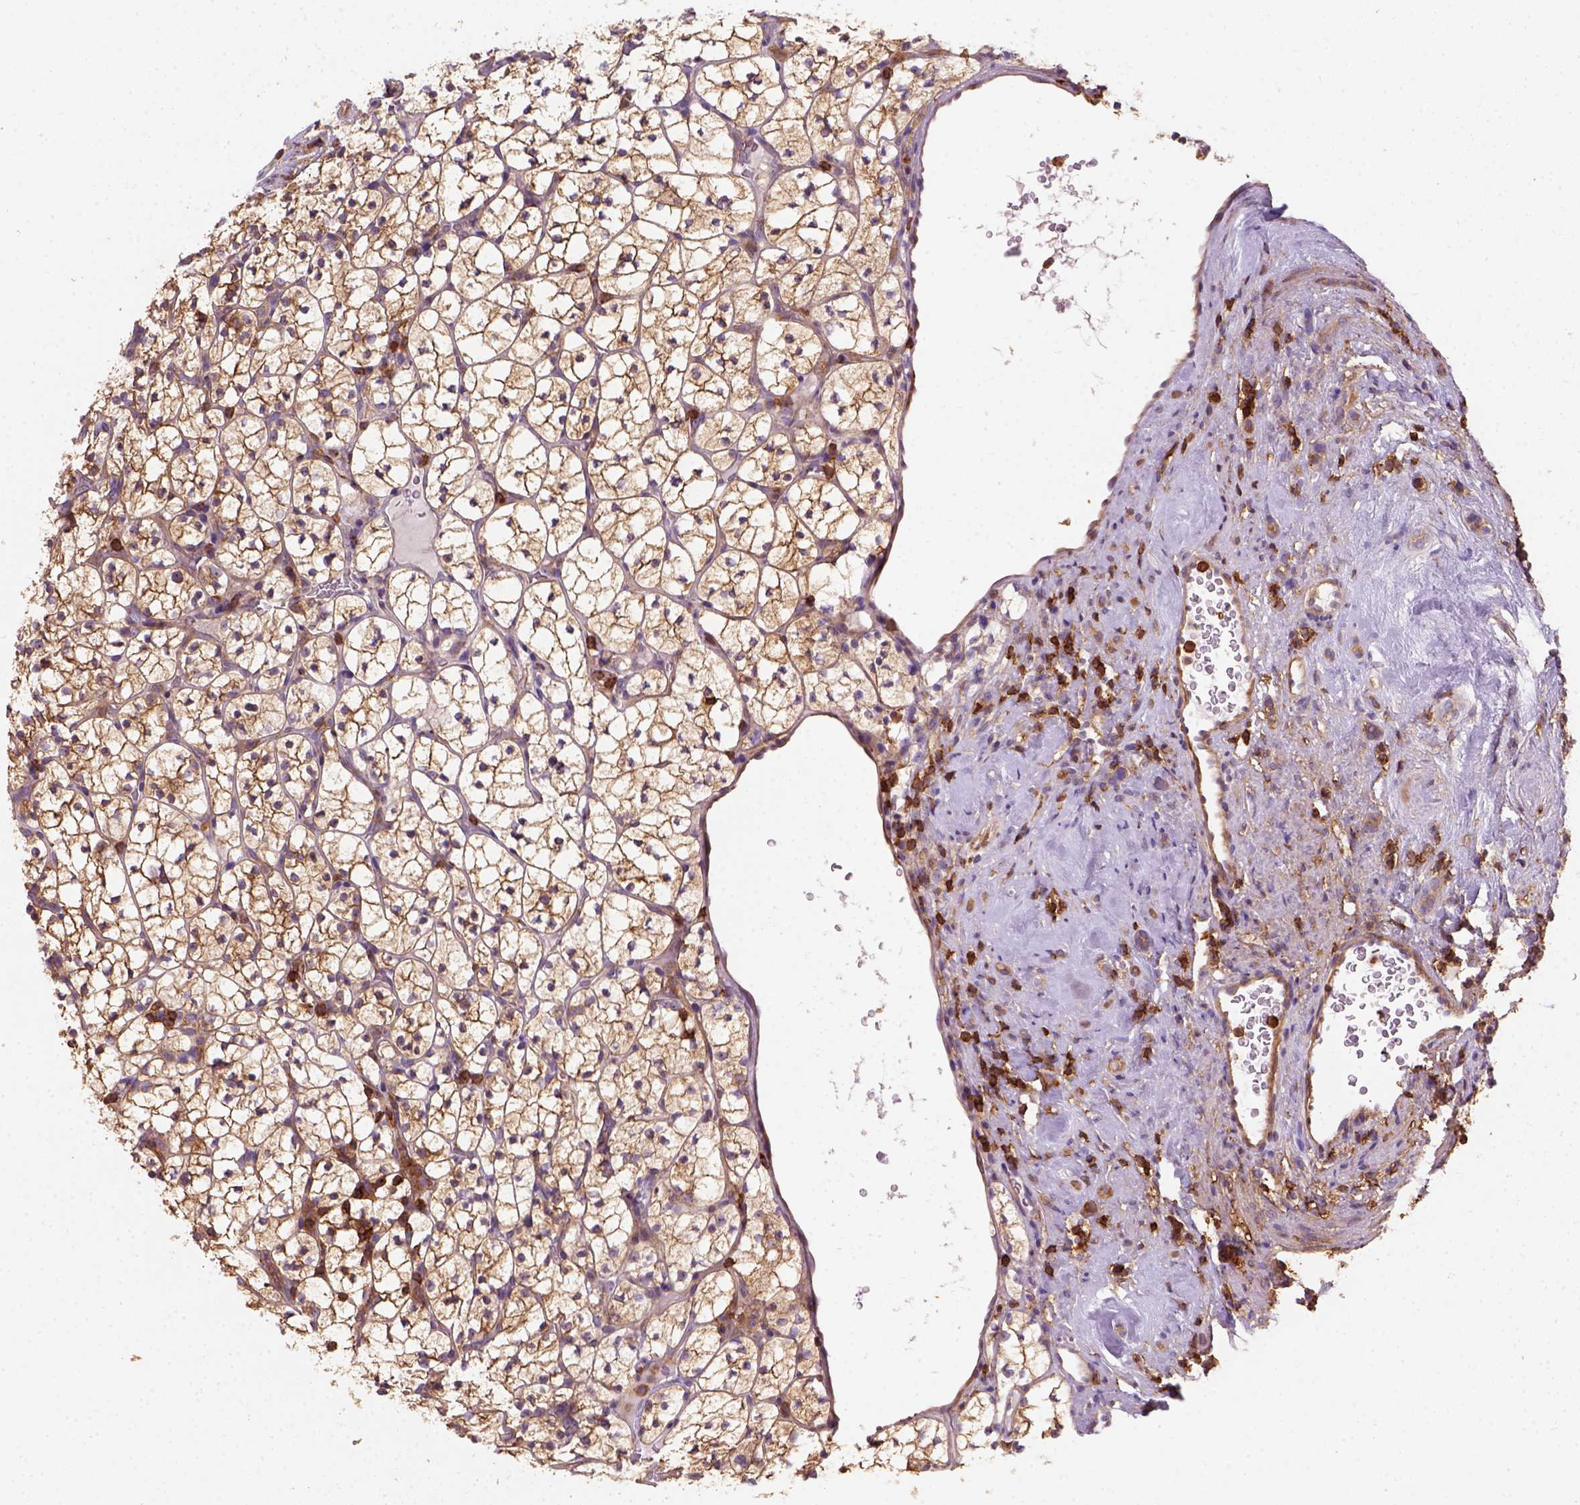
{"staining": {"intensity": "moderate", "quantity": ">75%", "location": "cytoplasmic/membranous"}, "tissue": "renal cancer", "cell_type": "Tumor cells", "image_type": "cancer", "snomed": [{"axis": "morphology", "description": "Adenocarcinoma, NOS"}, {"axis": "topography", "description": "Kidney"}], "caption": "This image shows IHC staining of renal cancer (adenocarcinoma), with medium moderate cytoplasmic/membranous staining in approximately >75% of tumor cells.", "gene": "GPRC5D", "patient": {"sex": "female", "age": 89}}